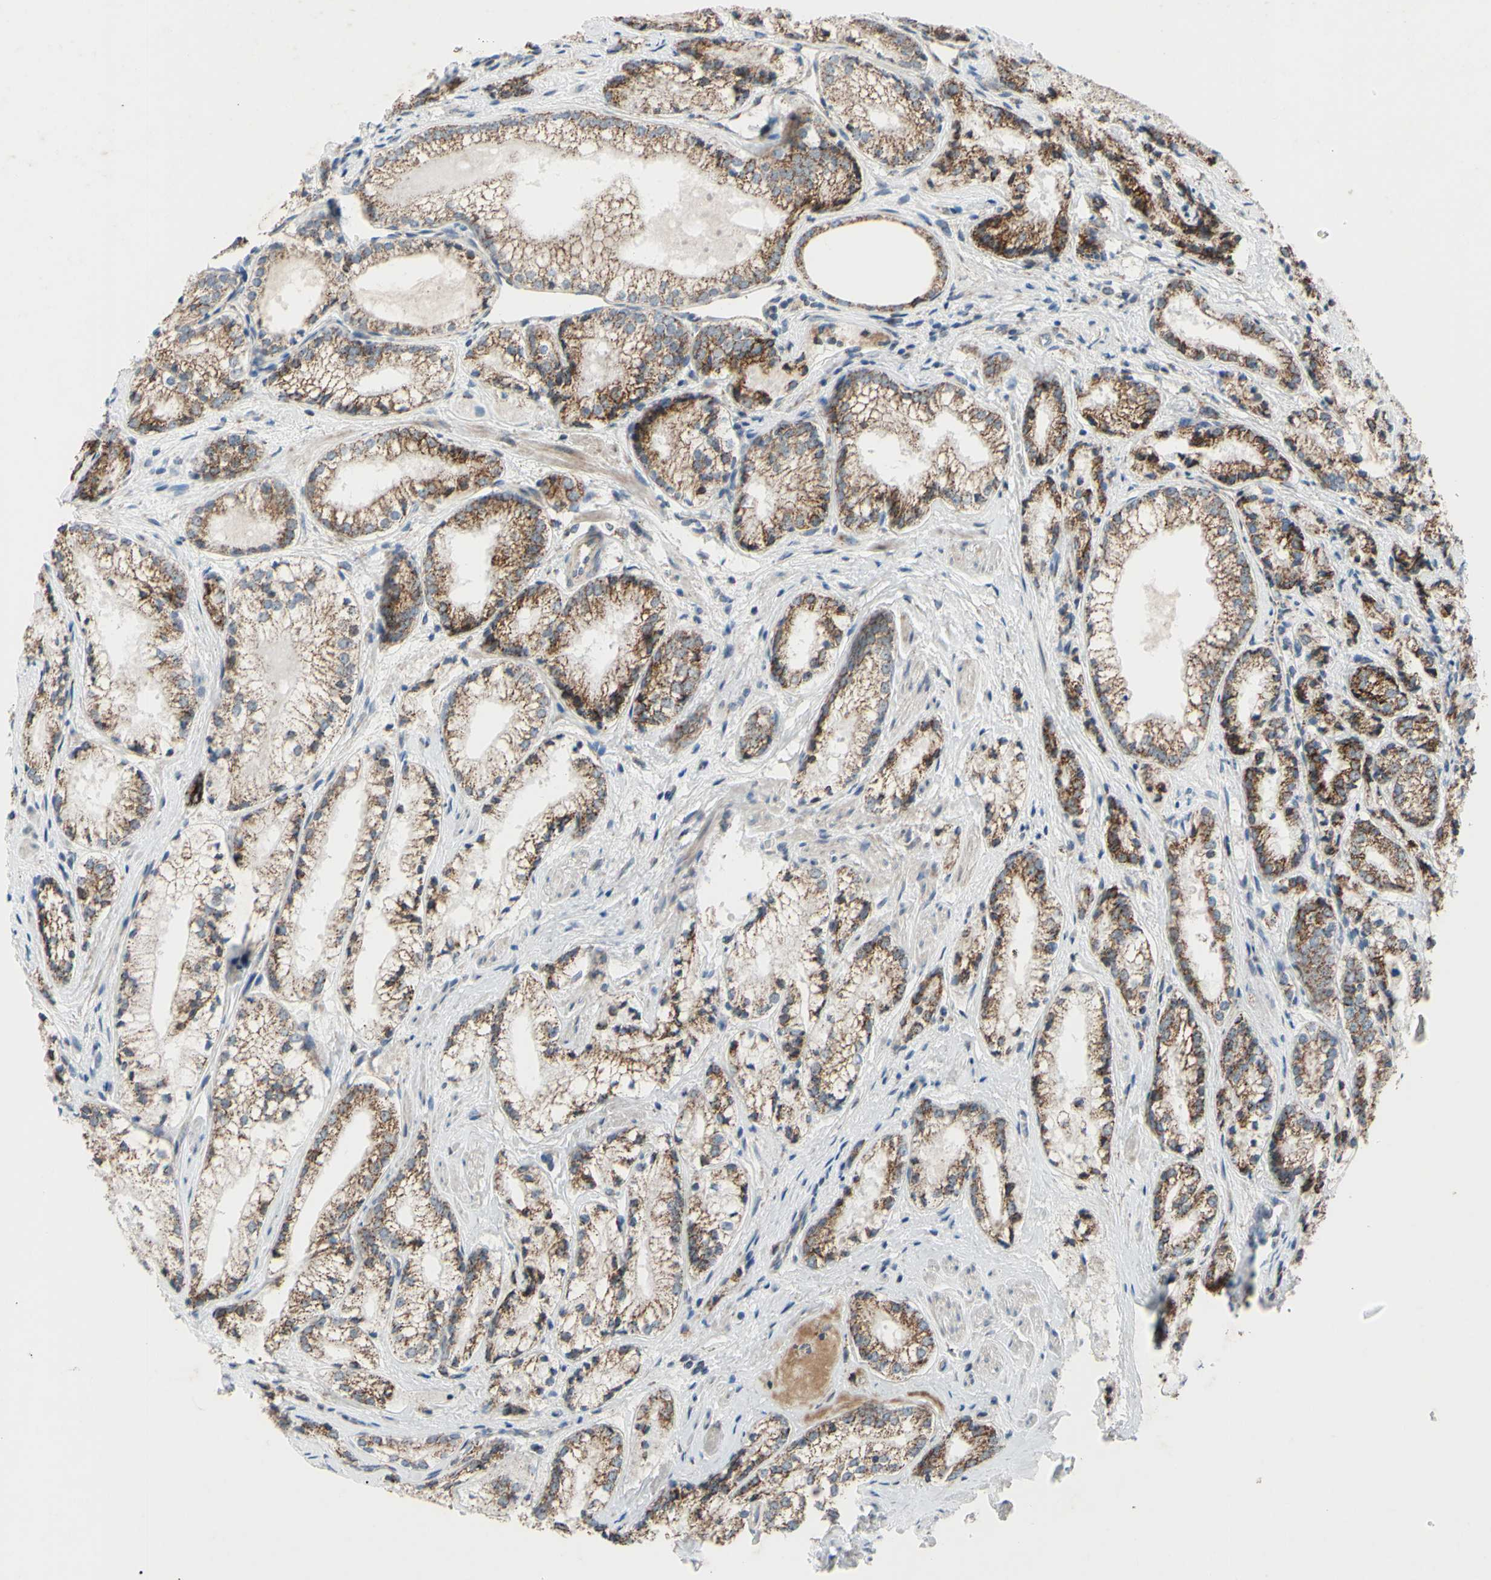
{"staining": {"intensity": "moderate", "quantity": ">75%", "location": "cytoplasmic/membranous"}, "tissue": "prostate cancer", "cell_type": "Tumor cells", "image_type": "cancer", "snomed": [{"axis": "morphology", "description": "Adenocarcinoma, Low grade"}, {"axis": "topography", "description": "Prostate"}], "caption": "Immunohistochemical staining of human adenocarcinoma (low-grade) (prostate) reveals medium levels of moderate cytoplasmic/membranous expression in about >75% of tumor cells. (Brightfield microscopy of DAB IHC at high magnification).", "gene": "GLT8D1", "patient": {"sex": "male", "age": 60}}